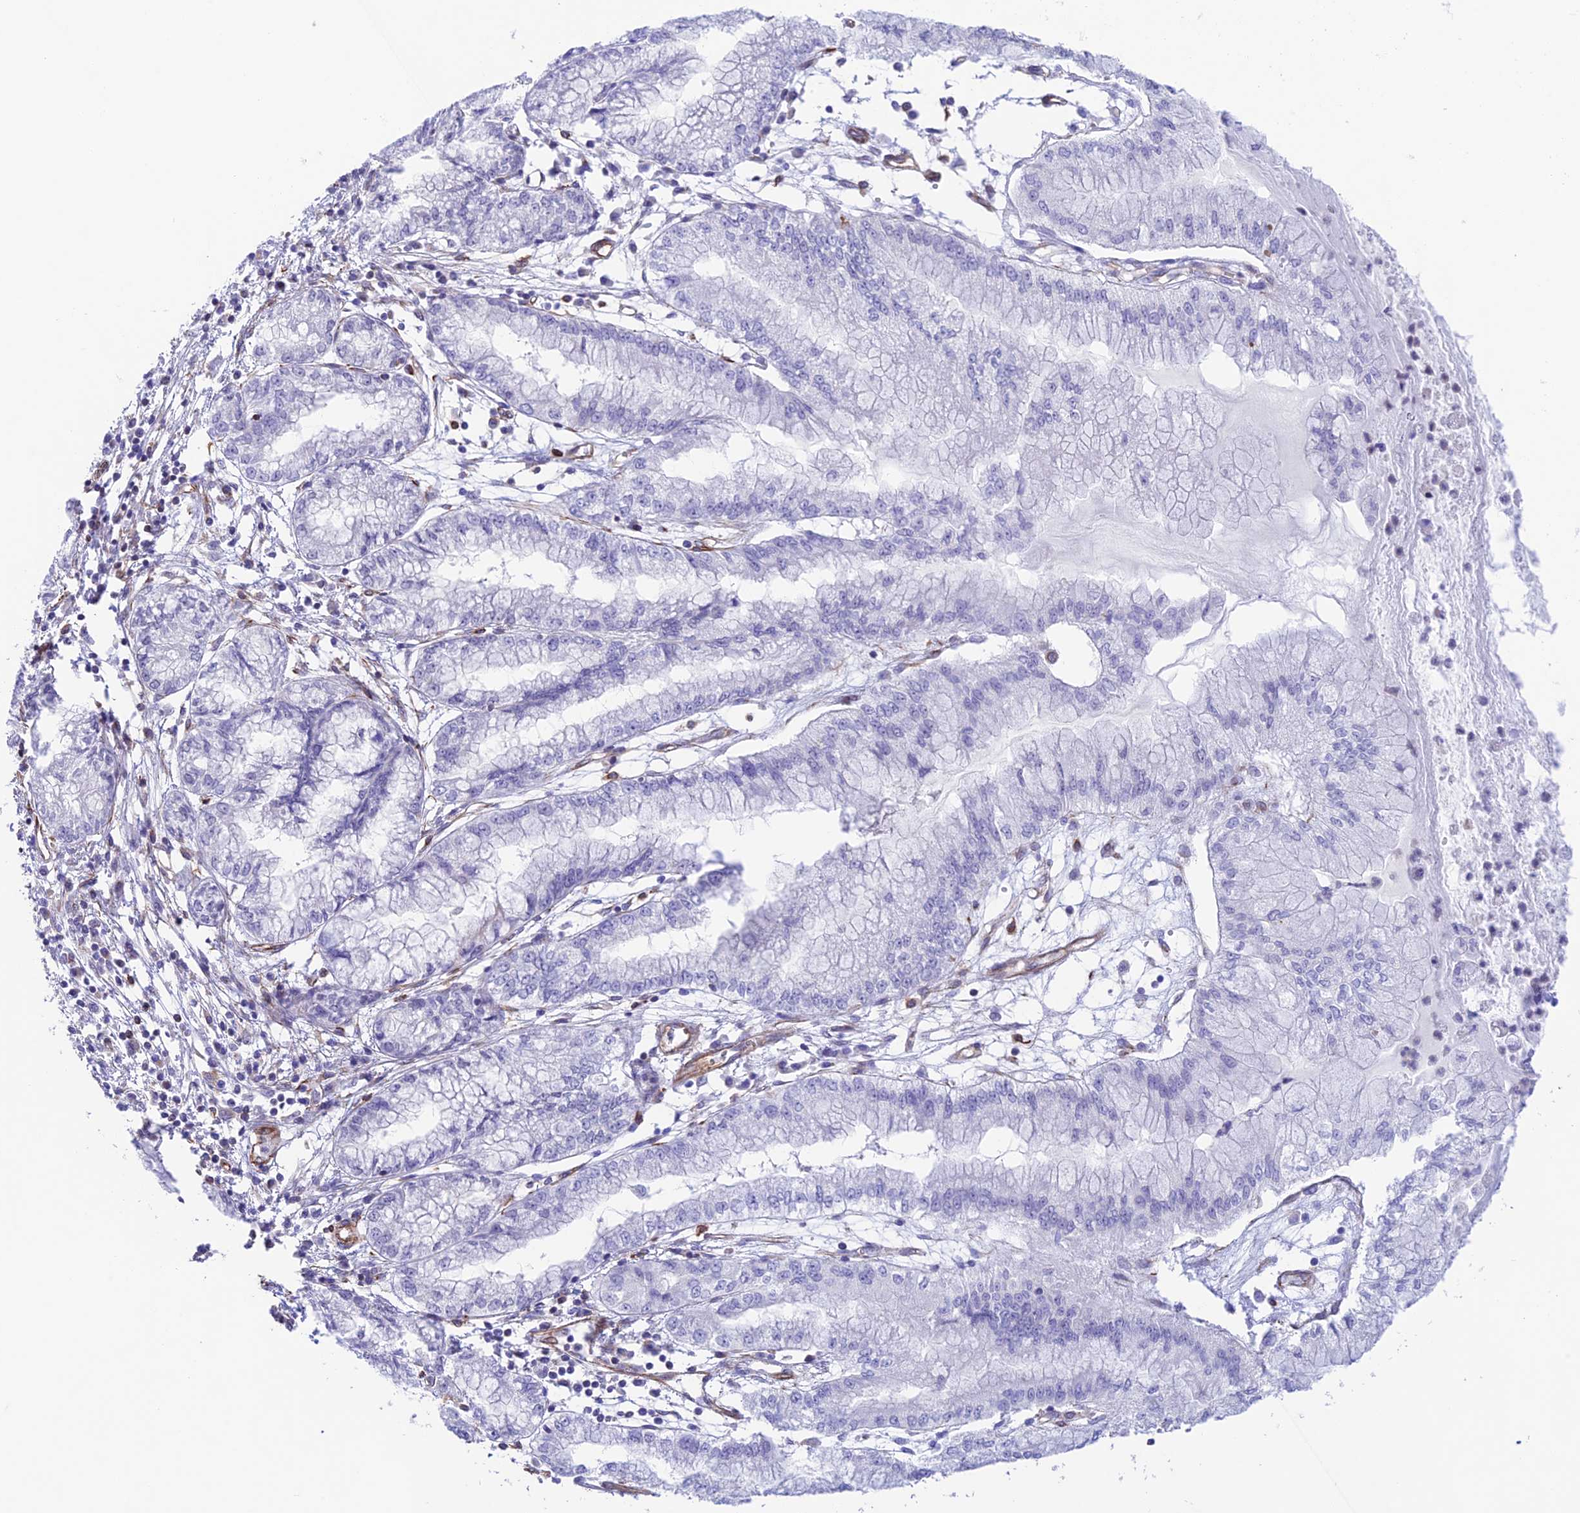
{"staining": {"intensity": "negative", "quantity": "none", "location": "none"}, "tissue": "pancreatic cancer", "cell_type": "Tumor cells", "image_type": "cancer", "snomed": [{"axis": "morphology", "description": "Adenocarcinoma, NOS"}, {"axis": "topography", "description": "Pancreas"}], "caption": "There is no significant positivity in tumor cells of pancreatic adenocarcinoma. The staining was performed using DAB to visualize the protein expression in brown, while the nuclei were stained in blue with hematoxylin (Magnification: 20x).", "gene": "ZNF652", "patient": {"sex": "male", "age": 73}}